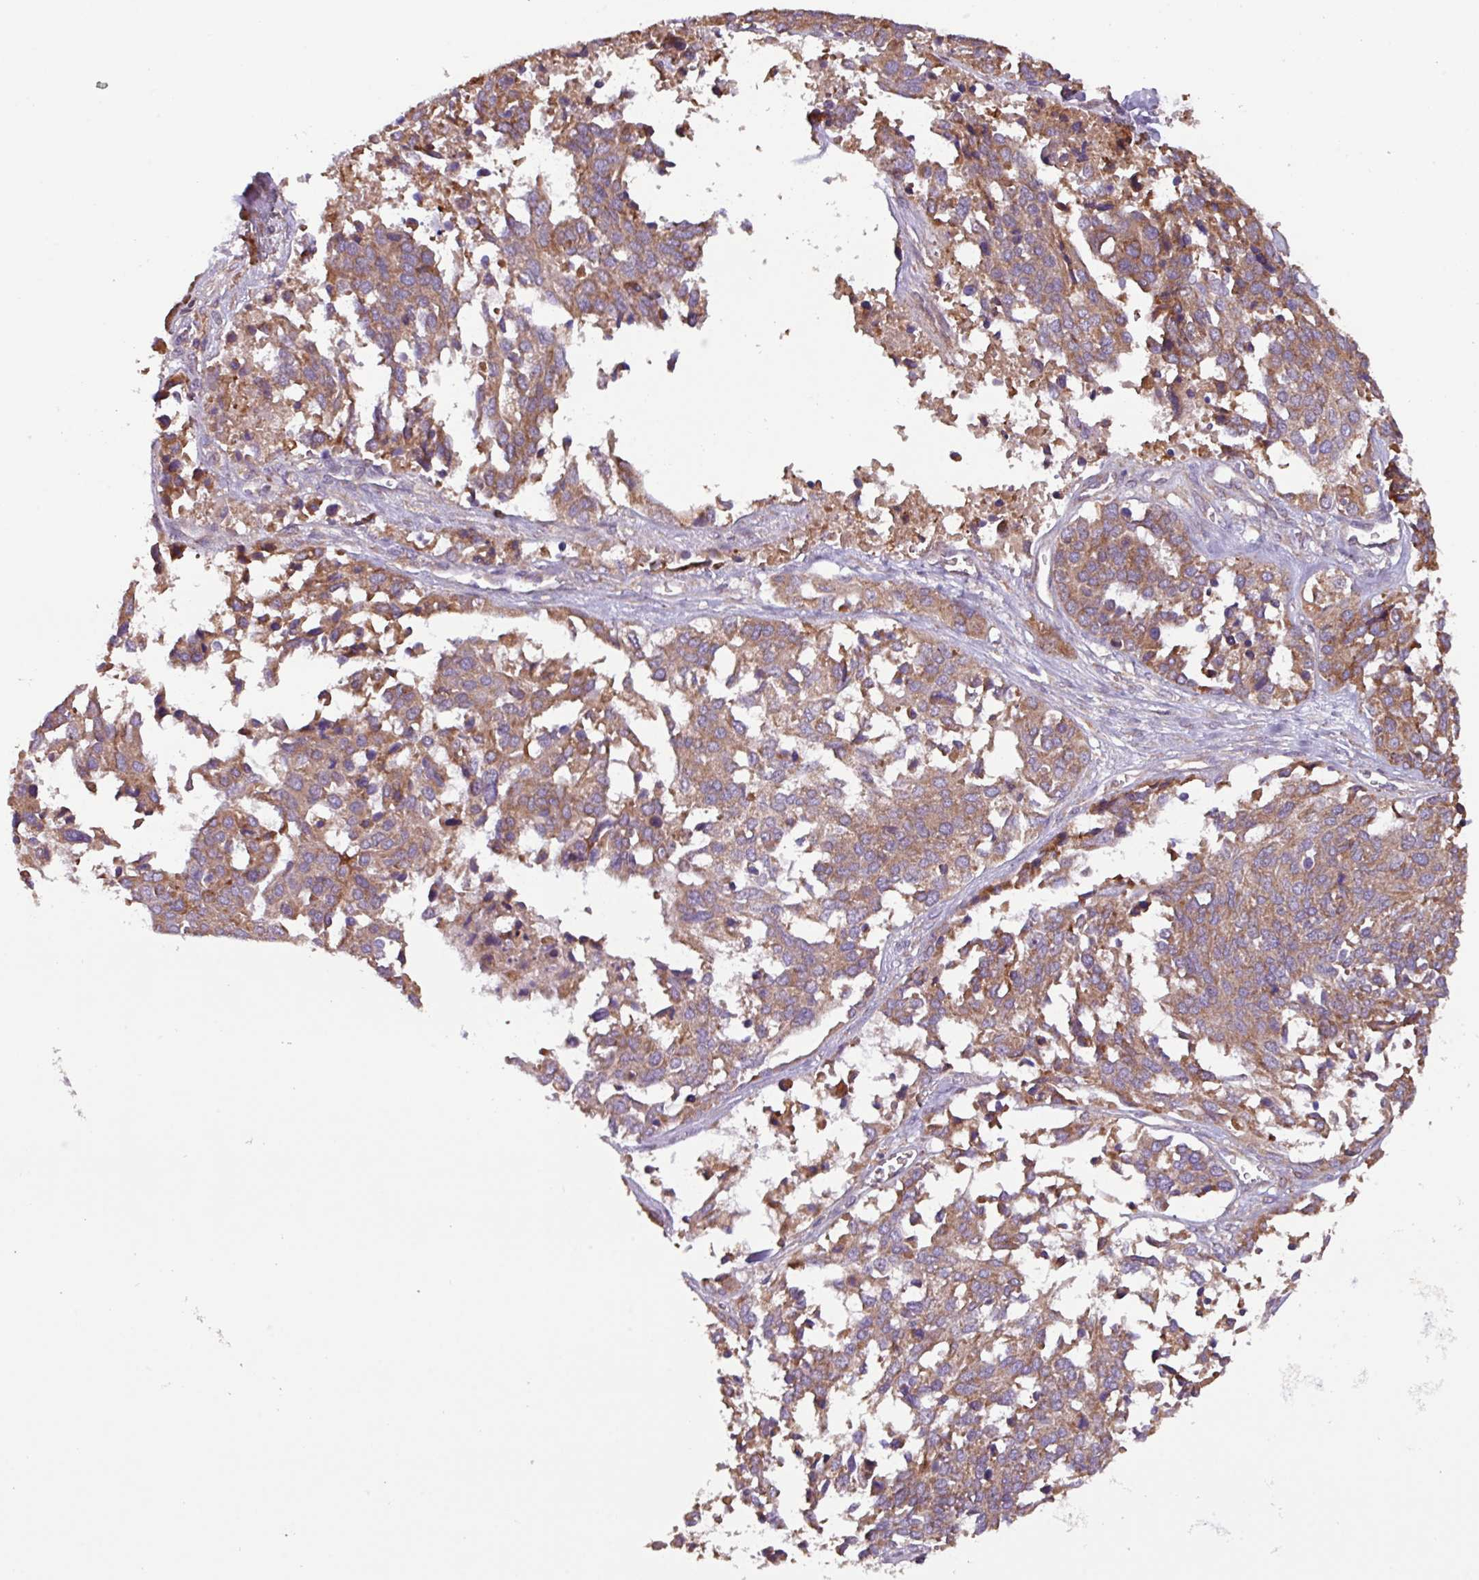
{"staining": {"intensity": "moderate", "quantity": ">75%", "location": "cytoplasmic/membranous"}, "tissue": "ovarian cancer", "cell_type": "Tumor cells", "image_type": "cancer", "snomed": [{"axis": "morphology", "description": "Cystadenocarcinoma, serous, NOS"}, {"axis": "topography", "description": "Ovary"}], "caption": "Protein staining by immunohistochemistry (IHC) demonstrates moderate cytoplasmic/membranous staining in about >75% of tumor cells in serous cystadenocarcinoma (ovarian).", "gene": "PTPRQ", "patient": {"sex": "female", "age": 44}}